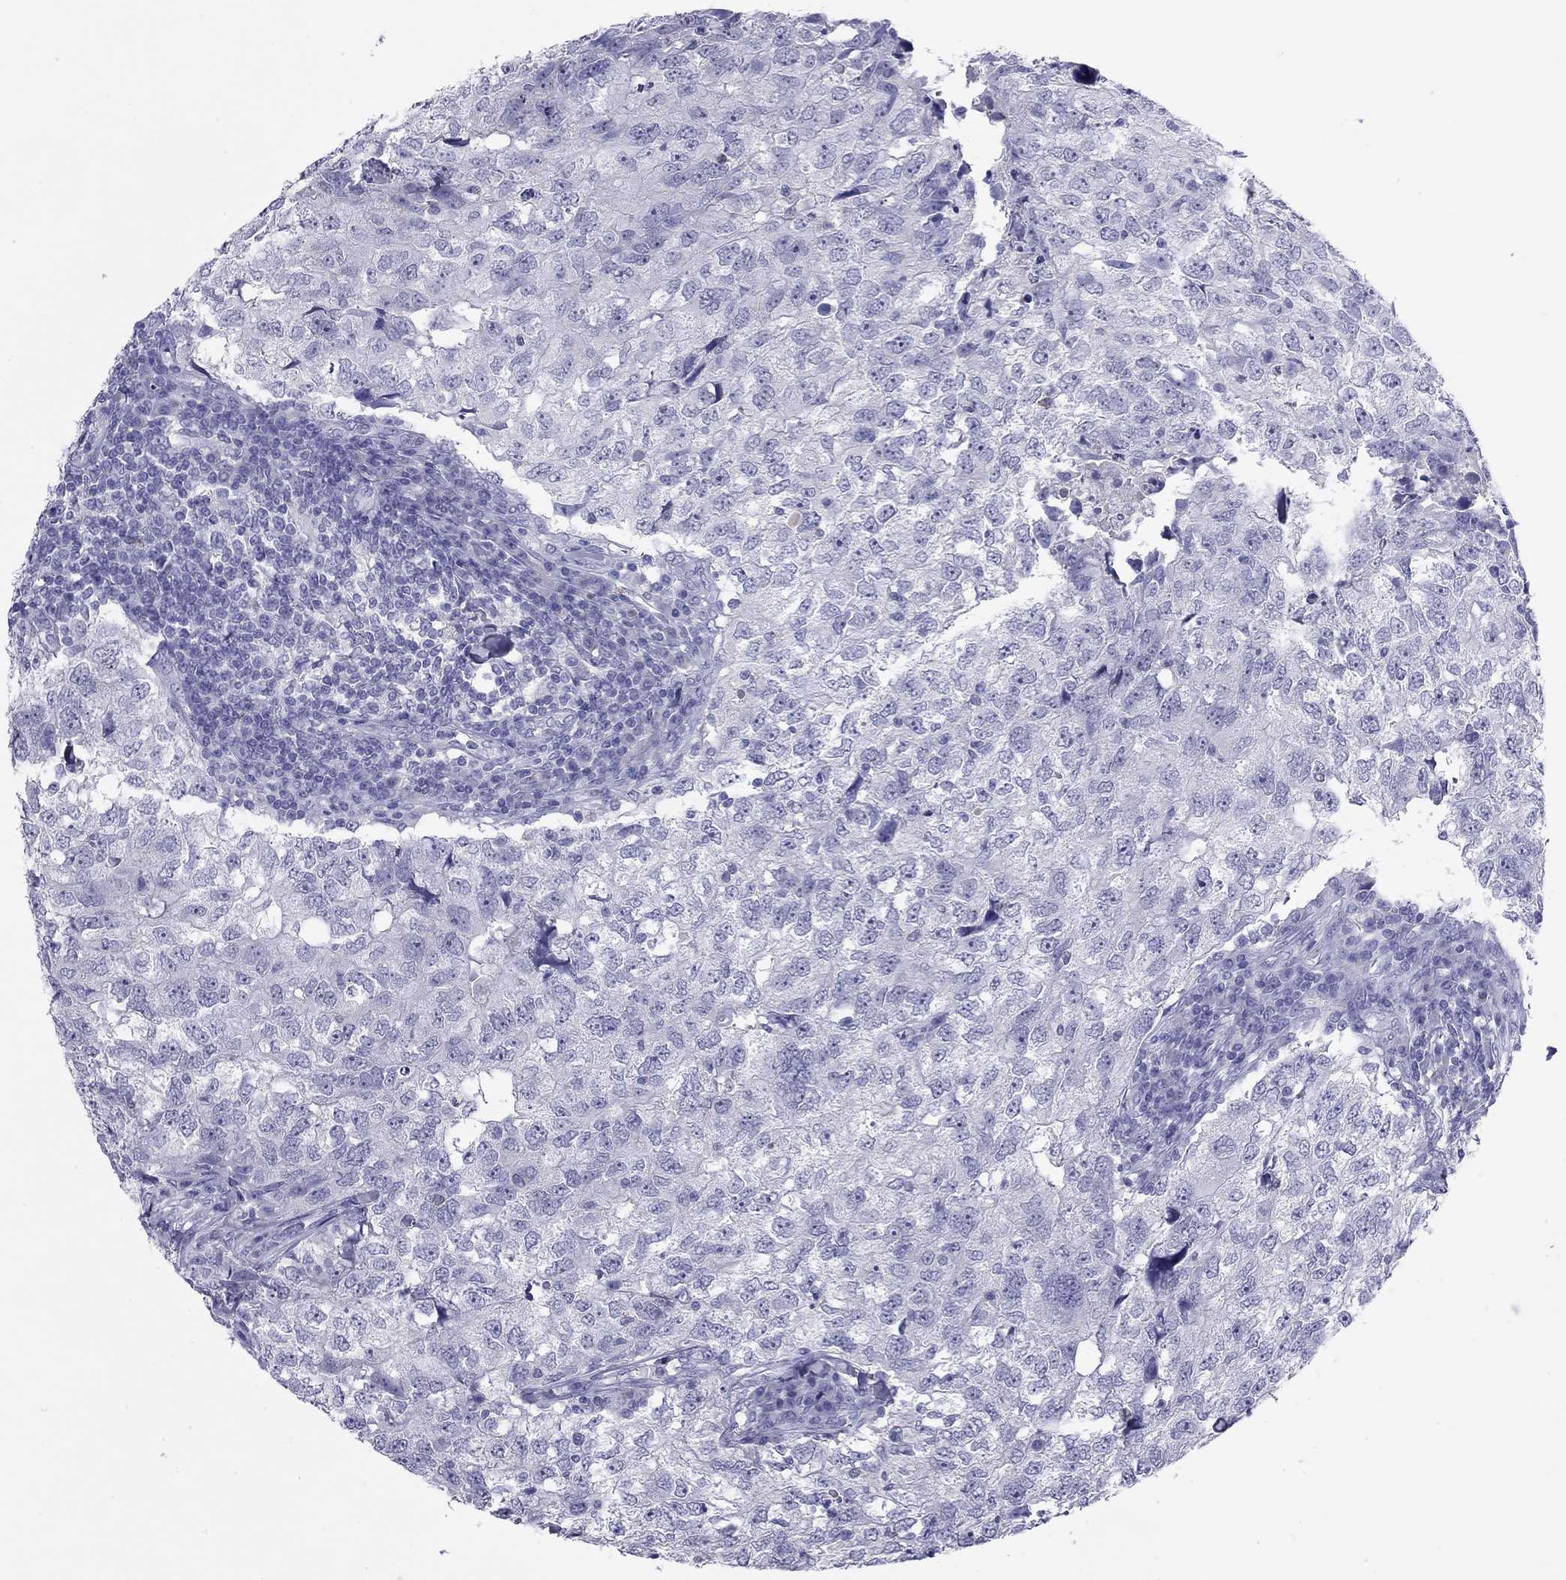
{"staining": {"intensity": "negative", "quantity": "none", "location": "none"}, "tissue": "breast cancer", "cell_type": "Tumor cells", "image_type": "cancer", "snomed": [{"axis": "morphology", "description": "Duct carcinoma"}, {"axis": "topography", "description": "Breast"}], "caption": "Intraductal carcinoma (breast) stained for a protein using IHC shows no staining tumor cells.", "gene": "ODF4", "patient": {"sex": "female", "age": 30}}